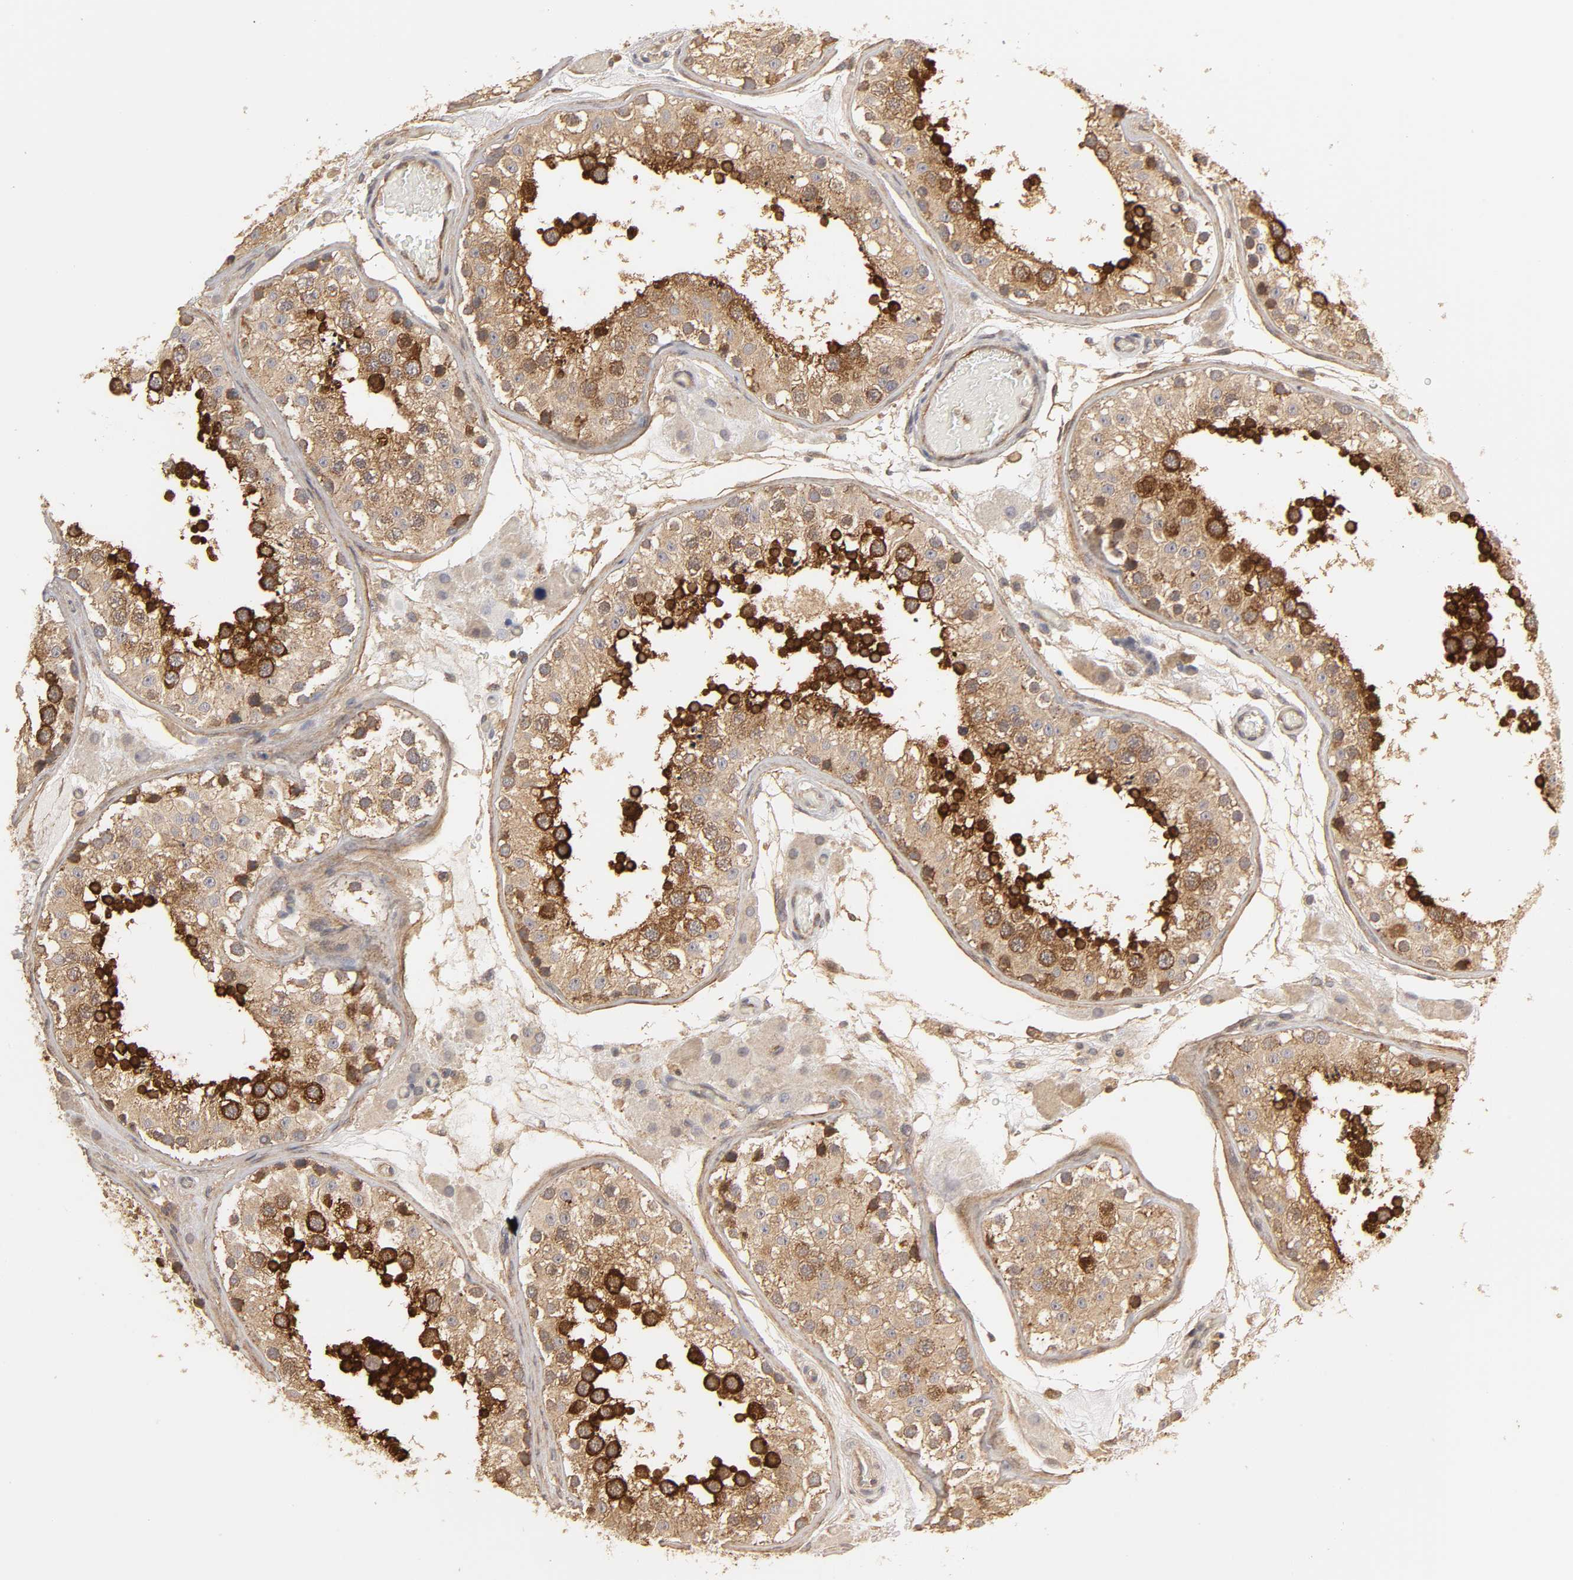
{"staining": {"intensity": "strong", "quantity": ">75%", "location": "cytoplasmic/membranous"}, "tissue": "testis", "cell_type": "Cells in seminiferous ducts", "image_type": "normal", "snomed": [{"axis": "morphology", "description": "Normal tissue, NOS"}, {"axis": "topography", "description": "Testis"}], "caption": "This image reveals immunohistochemistry staining of normal testis, with high strong cytoplasmic/membranous staining in about >75% of cells in seminiferous ducts.", "gene": "SH3GLB1", "patient": {"sex": "male", "age": 26}}